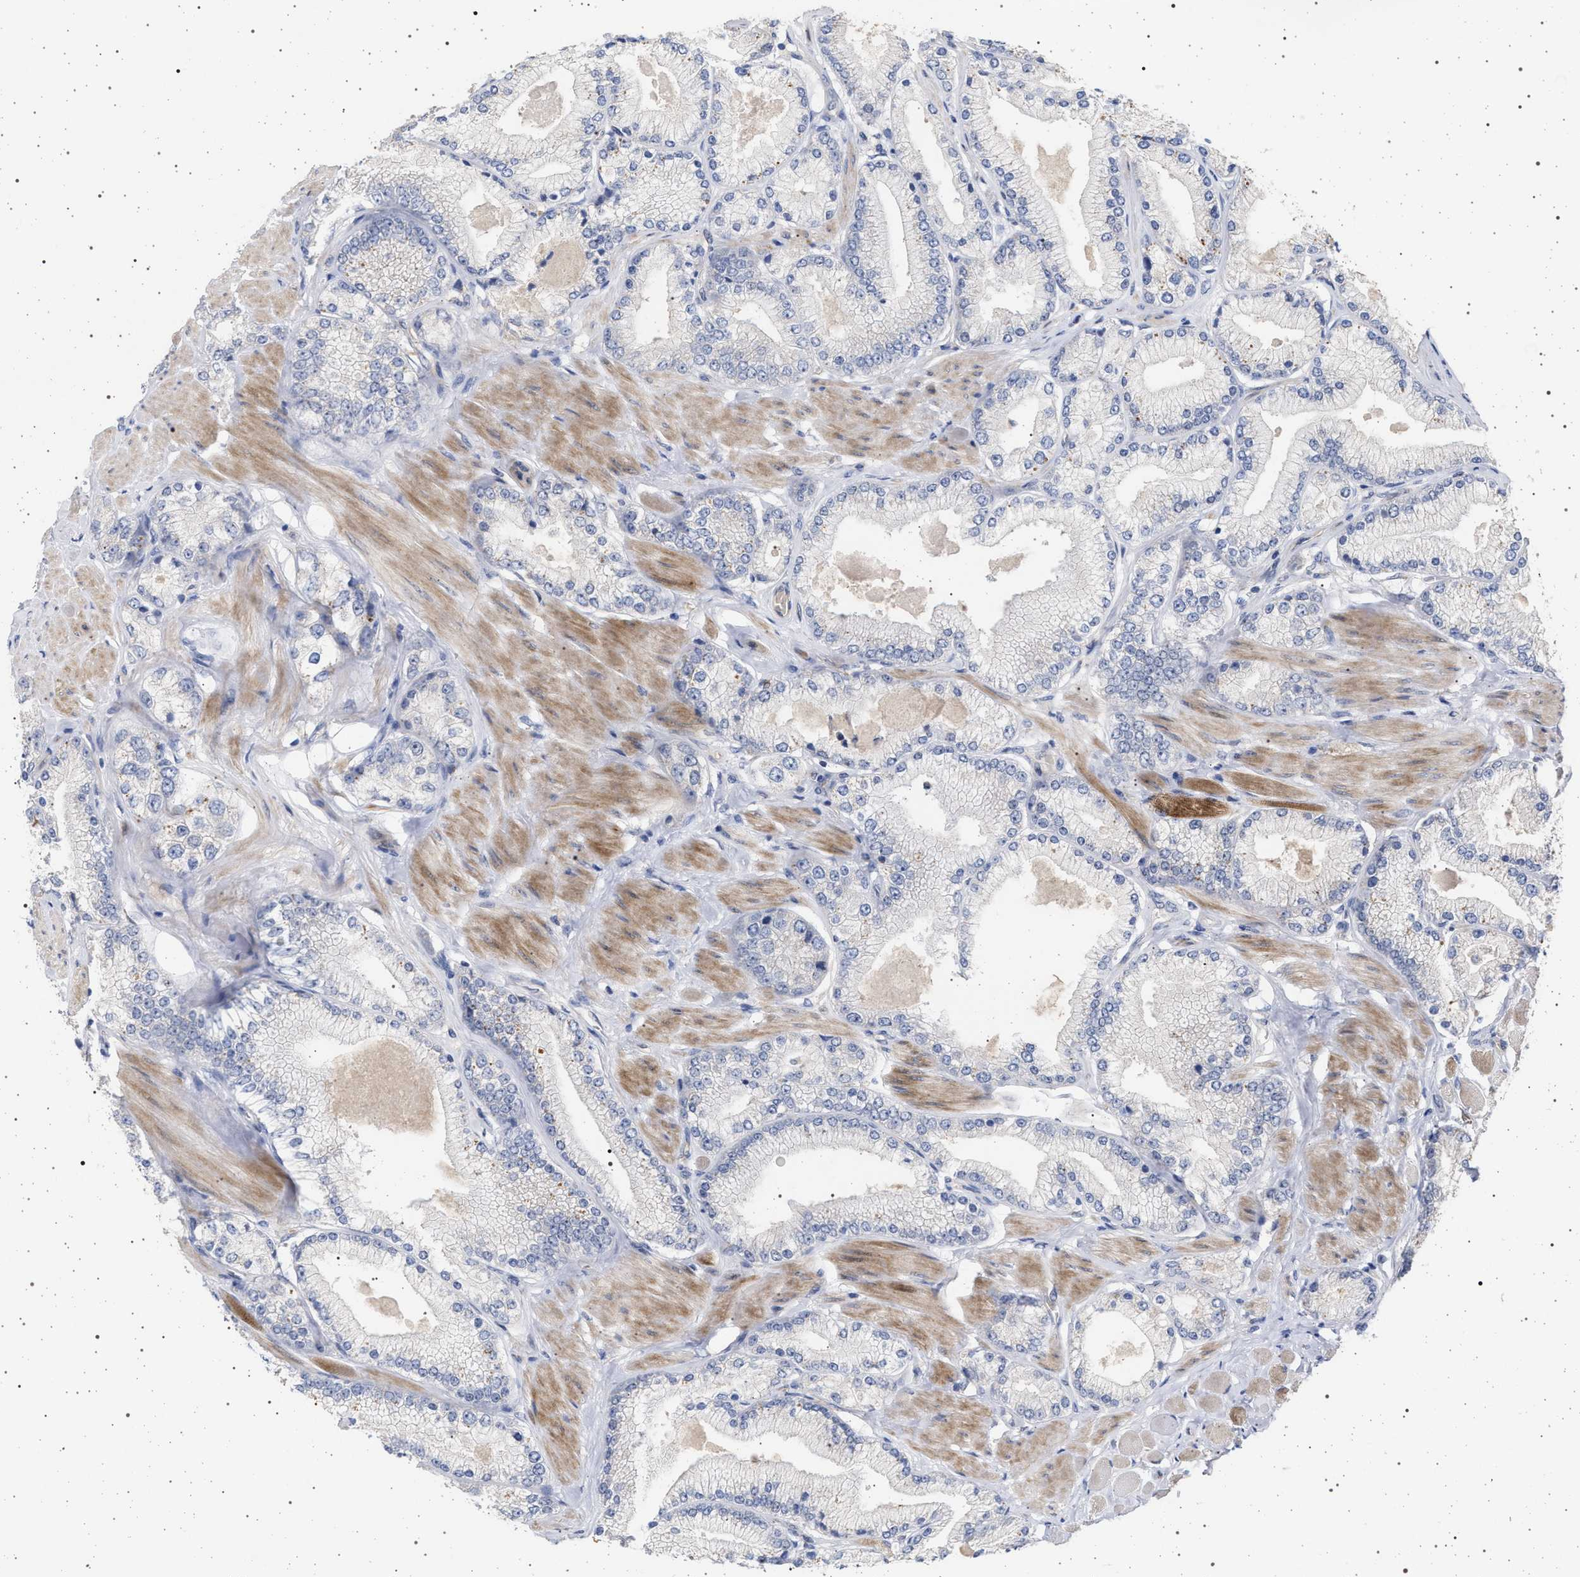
{"staining": {"intensity": "weak", "quantity": "<25%", "location": "cytoplasmic/membranous"}, "tissue": "prostate cancer", "cell_type": "Tumor cells", "image_type": "cancer", "snomed": [{"axis": "morphology", "description": "Adenocarcinoma, High grade"}, {"axis": "topography", "description": "Prostate"}], "caption": "Immunohistochemistry photomicrograph of neoplastic tissue: human prostate adenocarcinoma (high-grade) stained with DAB (3,3'-diaminobenzidine) displays no significant protein positivity in tumor cells.", "gene": "RBM48", "patient": {"sex": "male", "age": 50}}